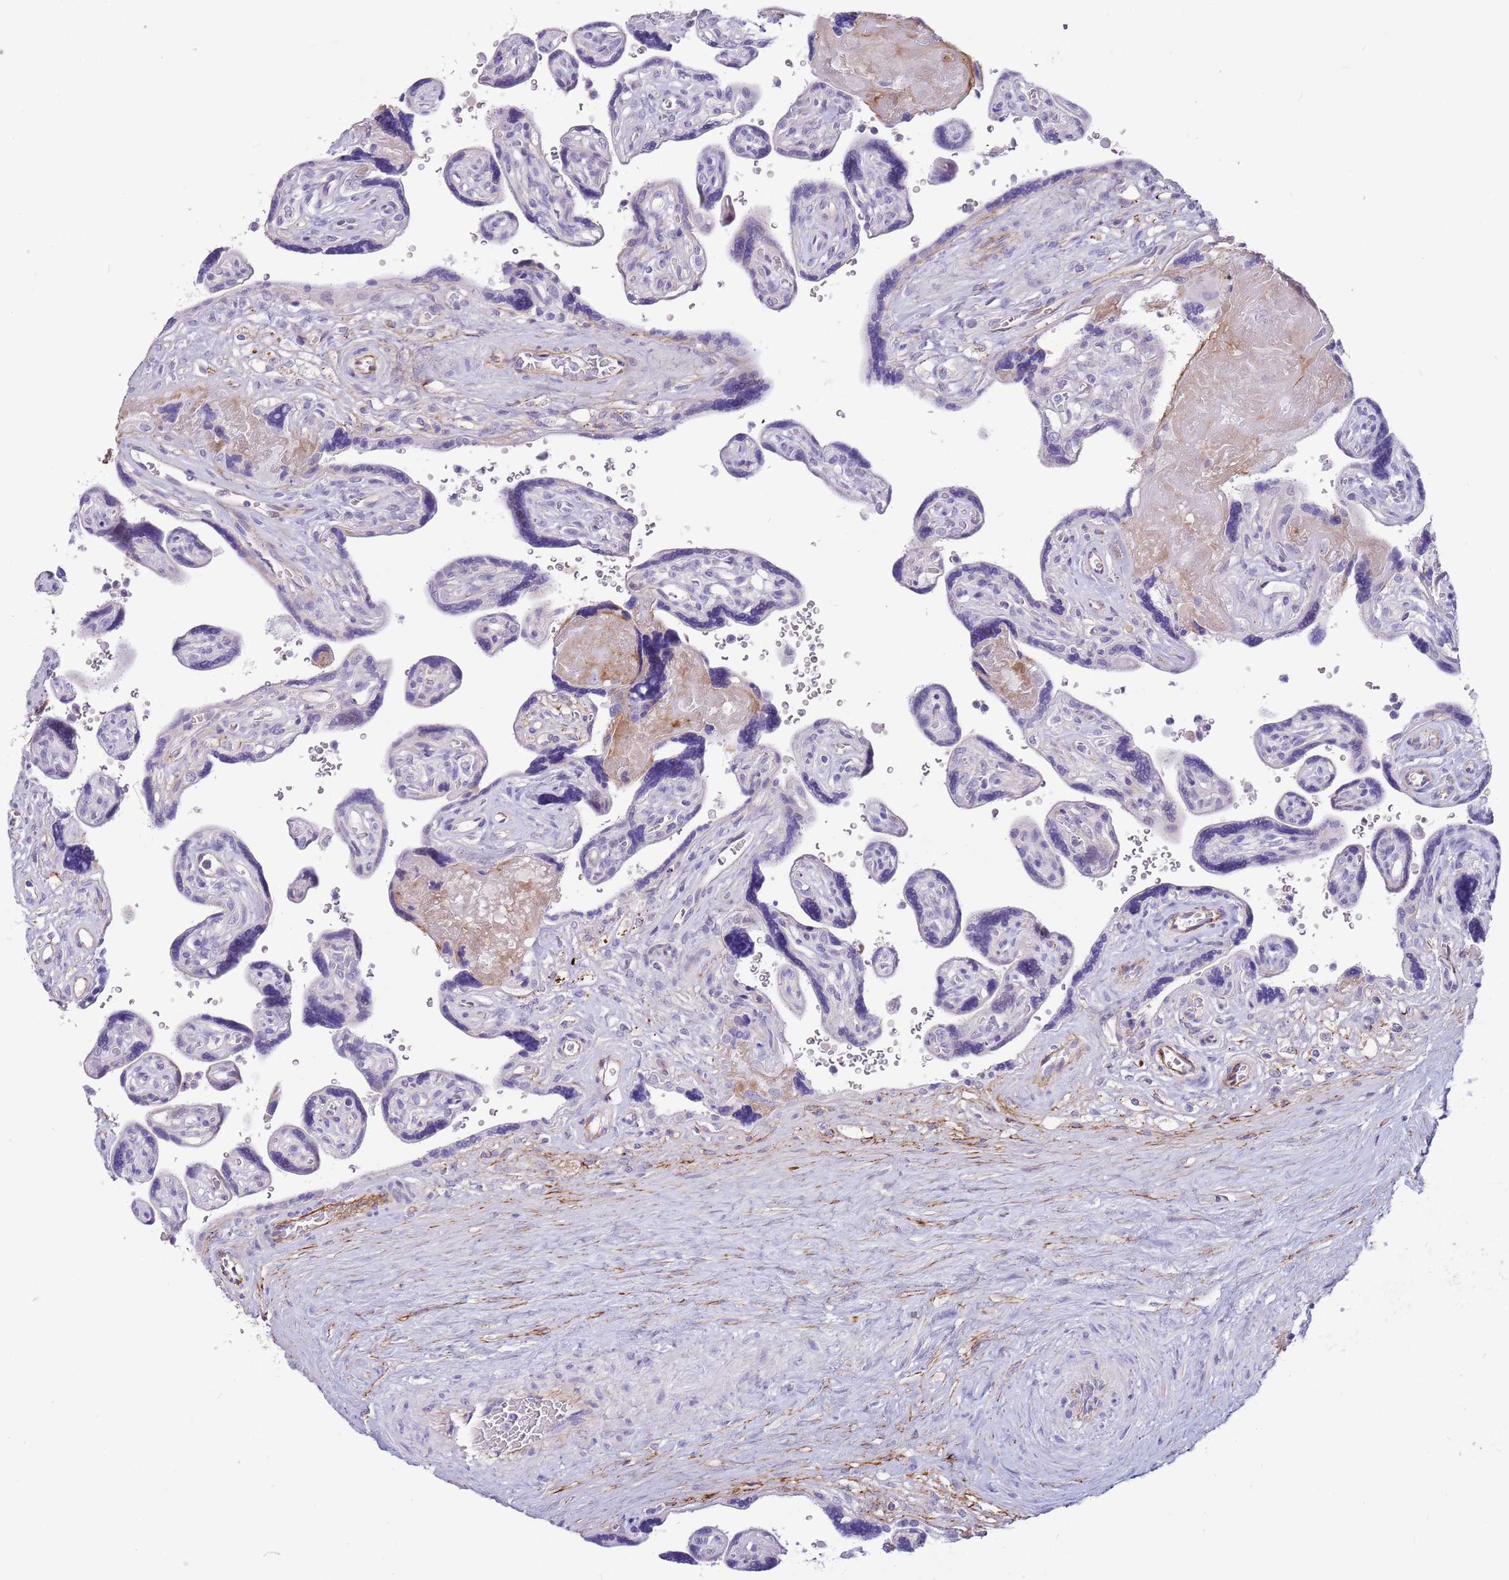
{"staining": {"intensity": "negative", "quantity": "none", "location": "none"}, "tissue": "placenta", "cell_type": "Trophoblastic cells", "image_type": "normal", "snomed": [{"axis": "morphology", "description": "Normal tissue, NOS"}, {"axis": "topography", "description": "Placenta"}], "caption": "Immunohistochemistry (IHC) photomicrograph of unremarkable placenta: placenta stained with DAB displays no significant protein staining in trophoblastic cells. (Brightfield microscopy of DAB immunohistochemistry (IHC) at high magnification).", "gene": "LEPROTL1", "patient": {"sex": "female", "age": 39}}